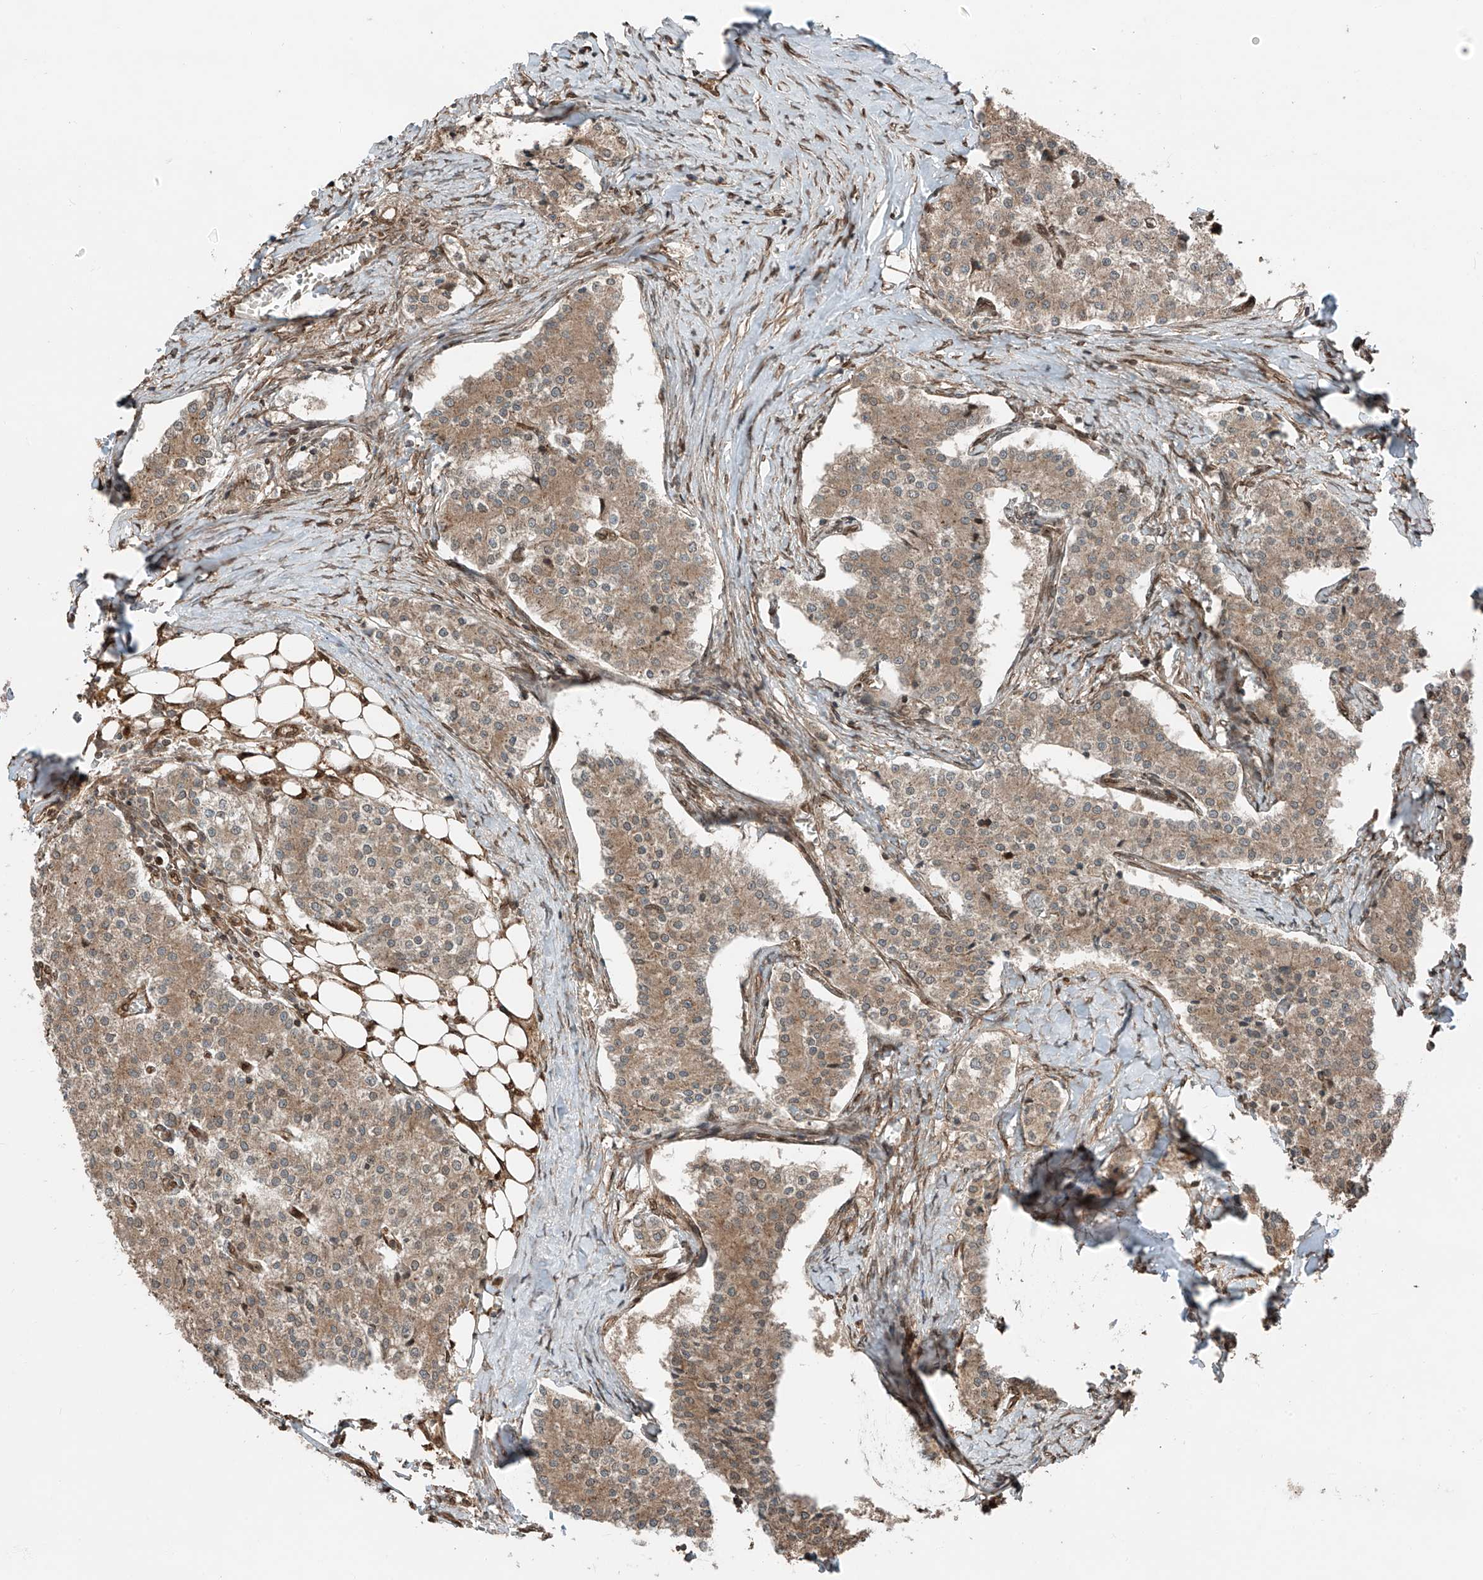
{"staining": {"intensity": "moderate", "quantity": ">75%", "location": "cytoplasmic/membranous"}, "tissue": "carcinoid", "cell_type": "Tumor cells", "image_type": "cancer", "snomed": [{"axis": "morphology", "description": "Carcinoid, malignant, NOS"}, {"axis": "topography", "description": "Colon"}], "caption": "There is medium levels of moderate cytoplasmic/membranous positivity in tumor cells of malignant carcinoid, as demonstrated by immunohistochemical staining (brown color).", "gene": "CEP162", "patient": {"sex": "female", "age": 52}}